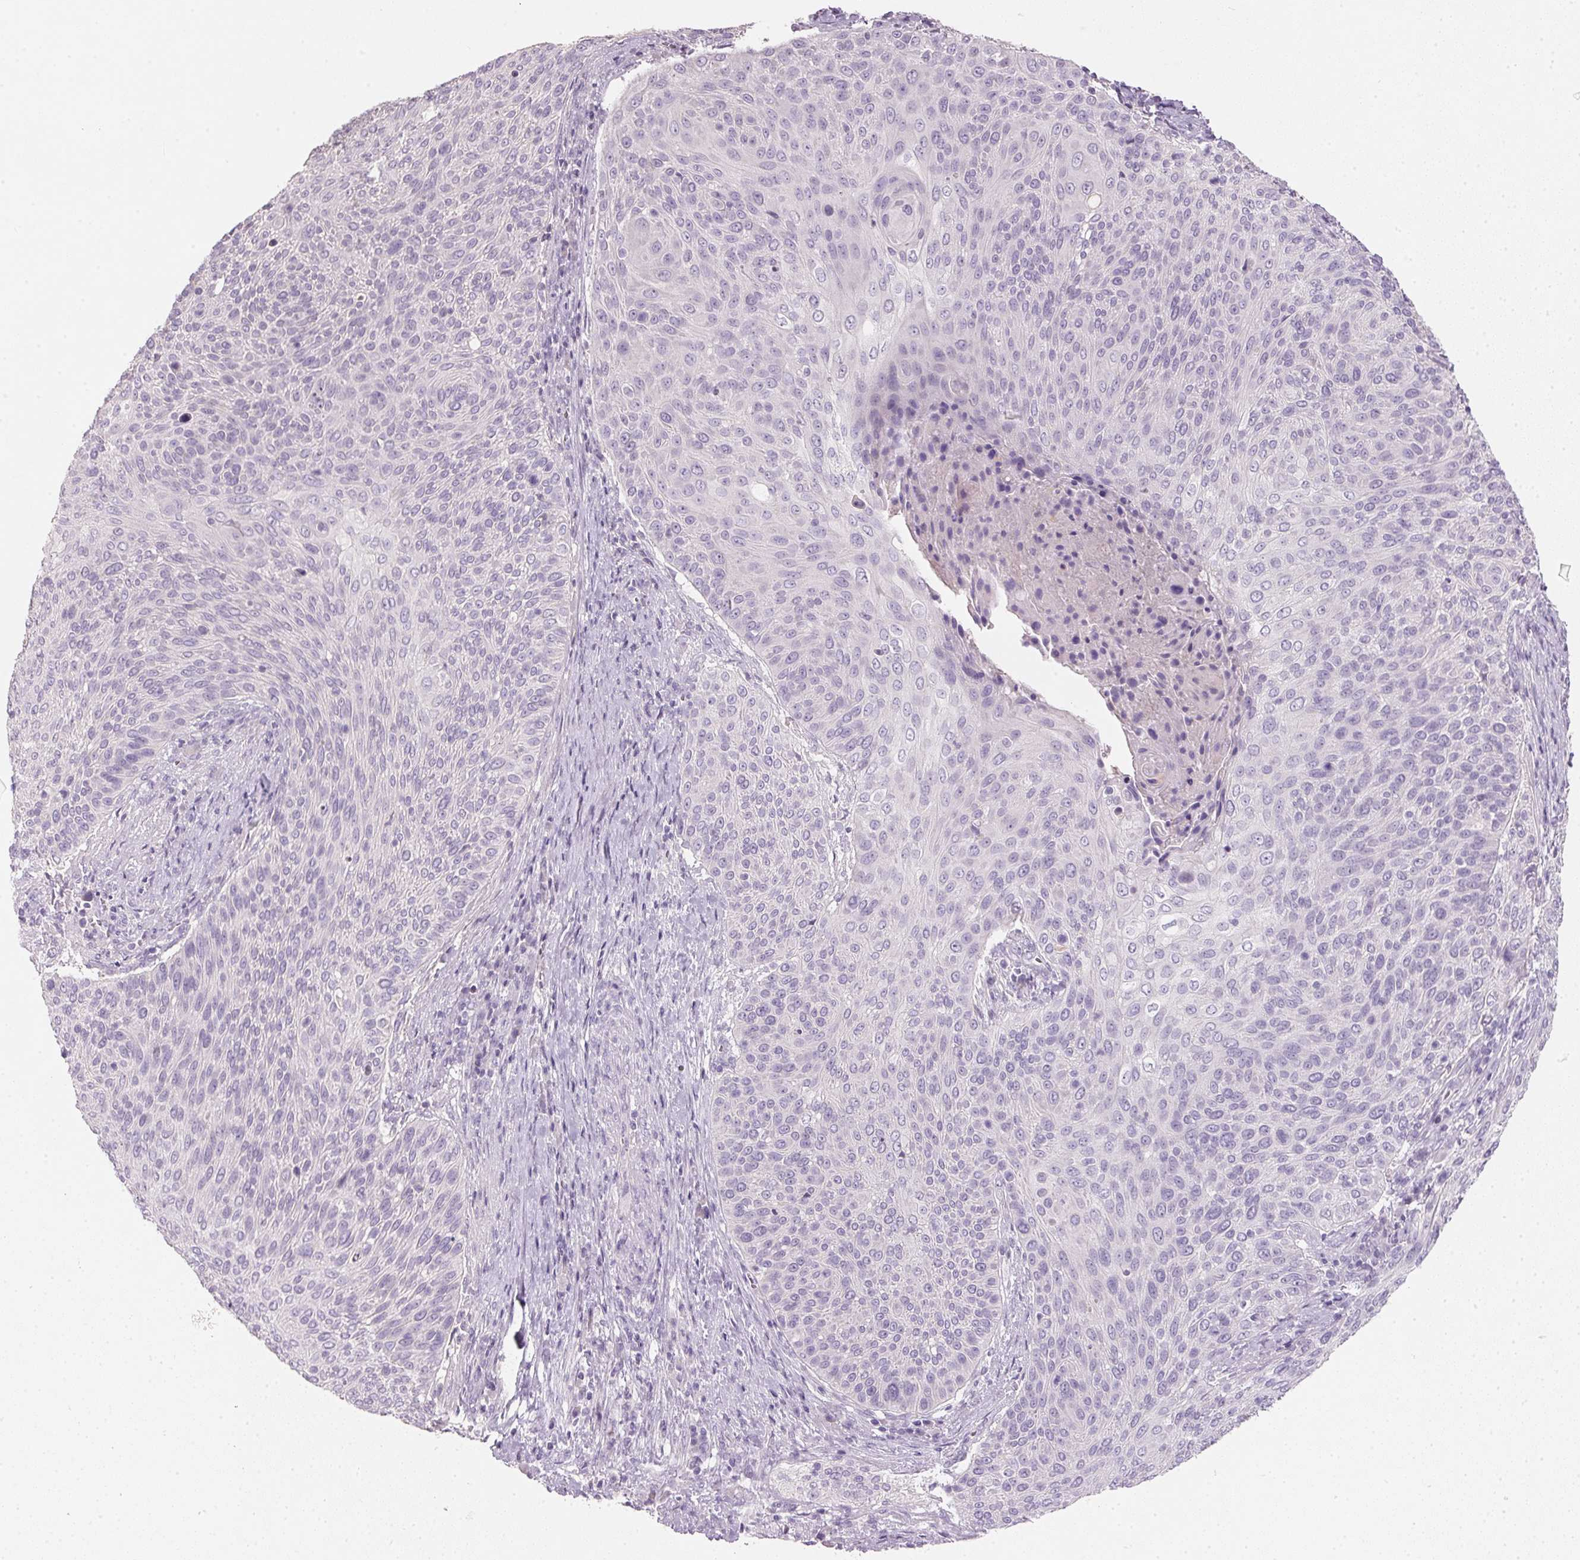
{"staining": {"intensity": "negative", "quantity": "none", "location": "none"}, "tissue": "cervical cancer", "cell_type": "Tumor cells", "image_type": "cancer", "snomed": [{"axis": "morphology", "description": "Squamous cell carcinoma, NOS"}, {"axis": "topography", "description": "Cervix"}], "caption": "High power microscopy histopathology image of an IHC photomicrograph of cervical cancer, revealing no significant expression in tumor cells.", "gene": "HSD17B1", "patient": {"sex": "female", "age": 31}}